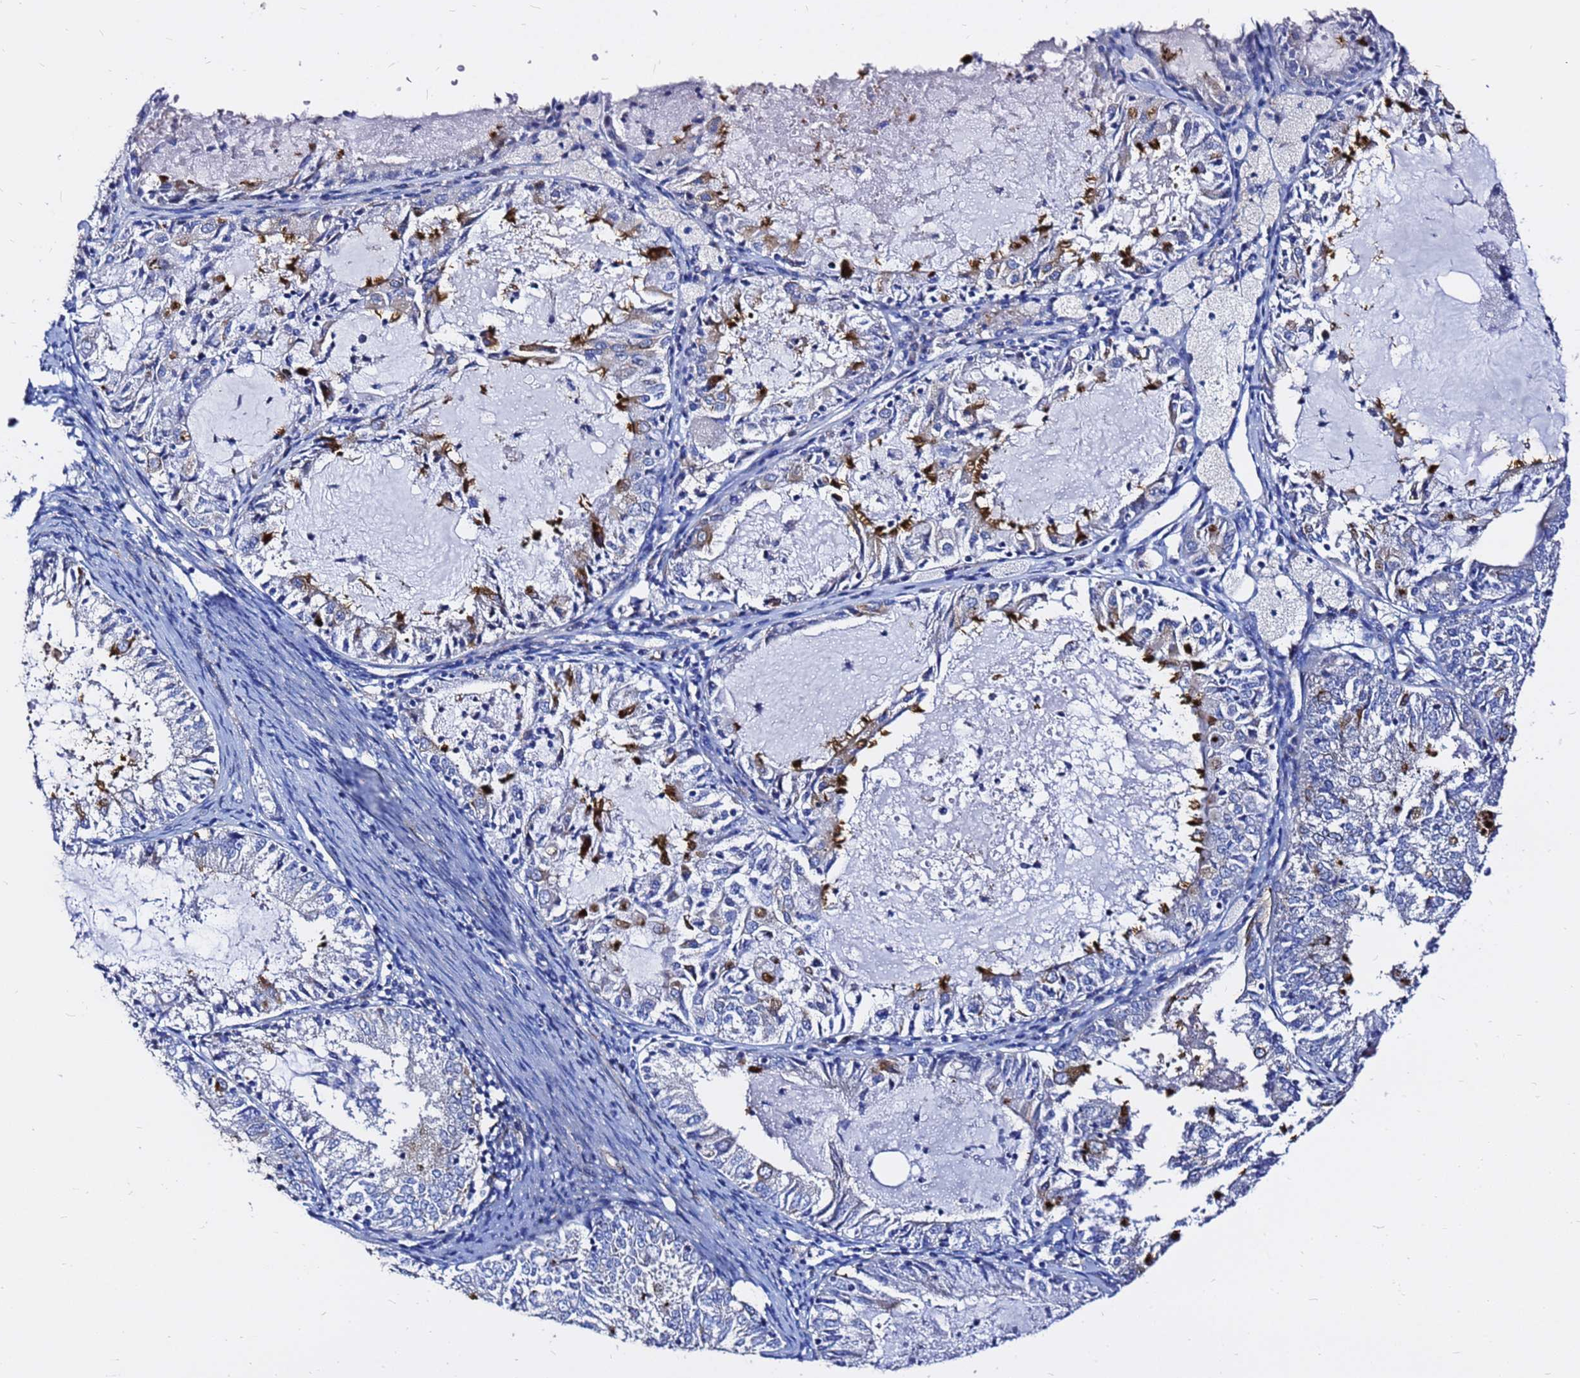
{"staining": {"intensity": "strong", "quantity": "<25%", "location": "cytoplasmic/membranous"}, "tissue": "endometrial cancer", "cell_type": "Tumor cells", "image_type": "cancer", "snomed": [{"axis": "morphology", "description": "Adenocarcinoma, NOS"}, {"axis": "topography", "description": "Endometrium"}], "caption": "An image showing strong cytoplasmic/membranous staining in approximately <25% of tumor cells in endometrial cancer (adenocarcinoma), as visualized by brown immunohistochemical staining.", "gene": "TUBA8", "patient": {"sex": "female", "age": 57}}